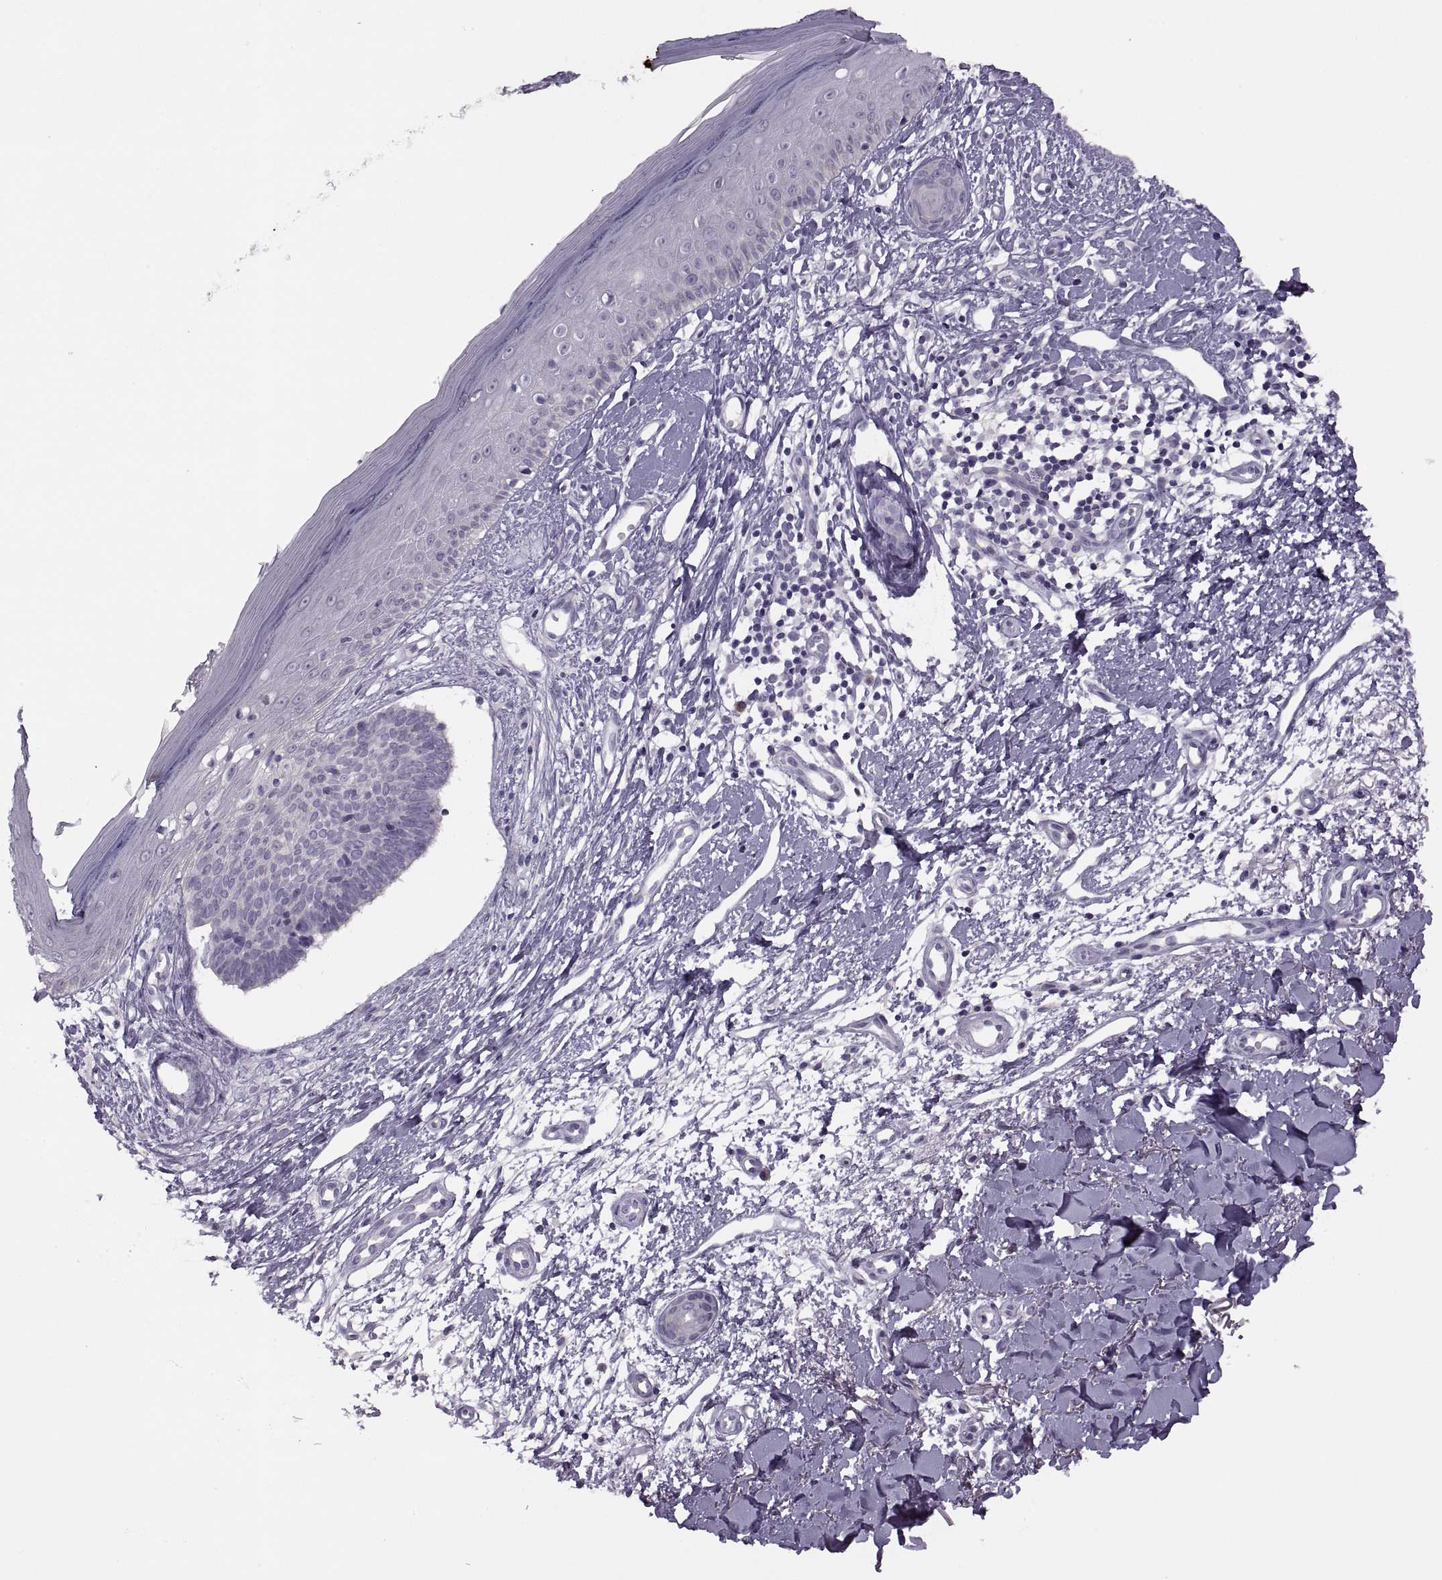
{"staining": {"intensity": "negative", "quantity": "none", "location": "none"}, "tissue": "skin cancer", "cell_type": "Tumor cells", "image_type": "cancer", "snomed": [{"axis": "morphology", "description": "Basal cell carcinoma"}, {"axis": "topography", "description": "Skin"}], "caption": "Immunohistochemical staining of basal cell carcinoma (skin) displays no significant staining in tumor cells. Nuclei are stained in blue.", "gene": "H2AP", "patient": {"sex": "male", "age": 51}}